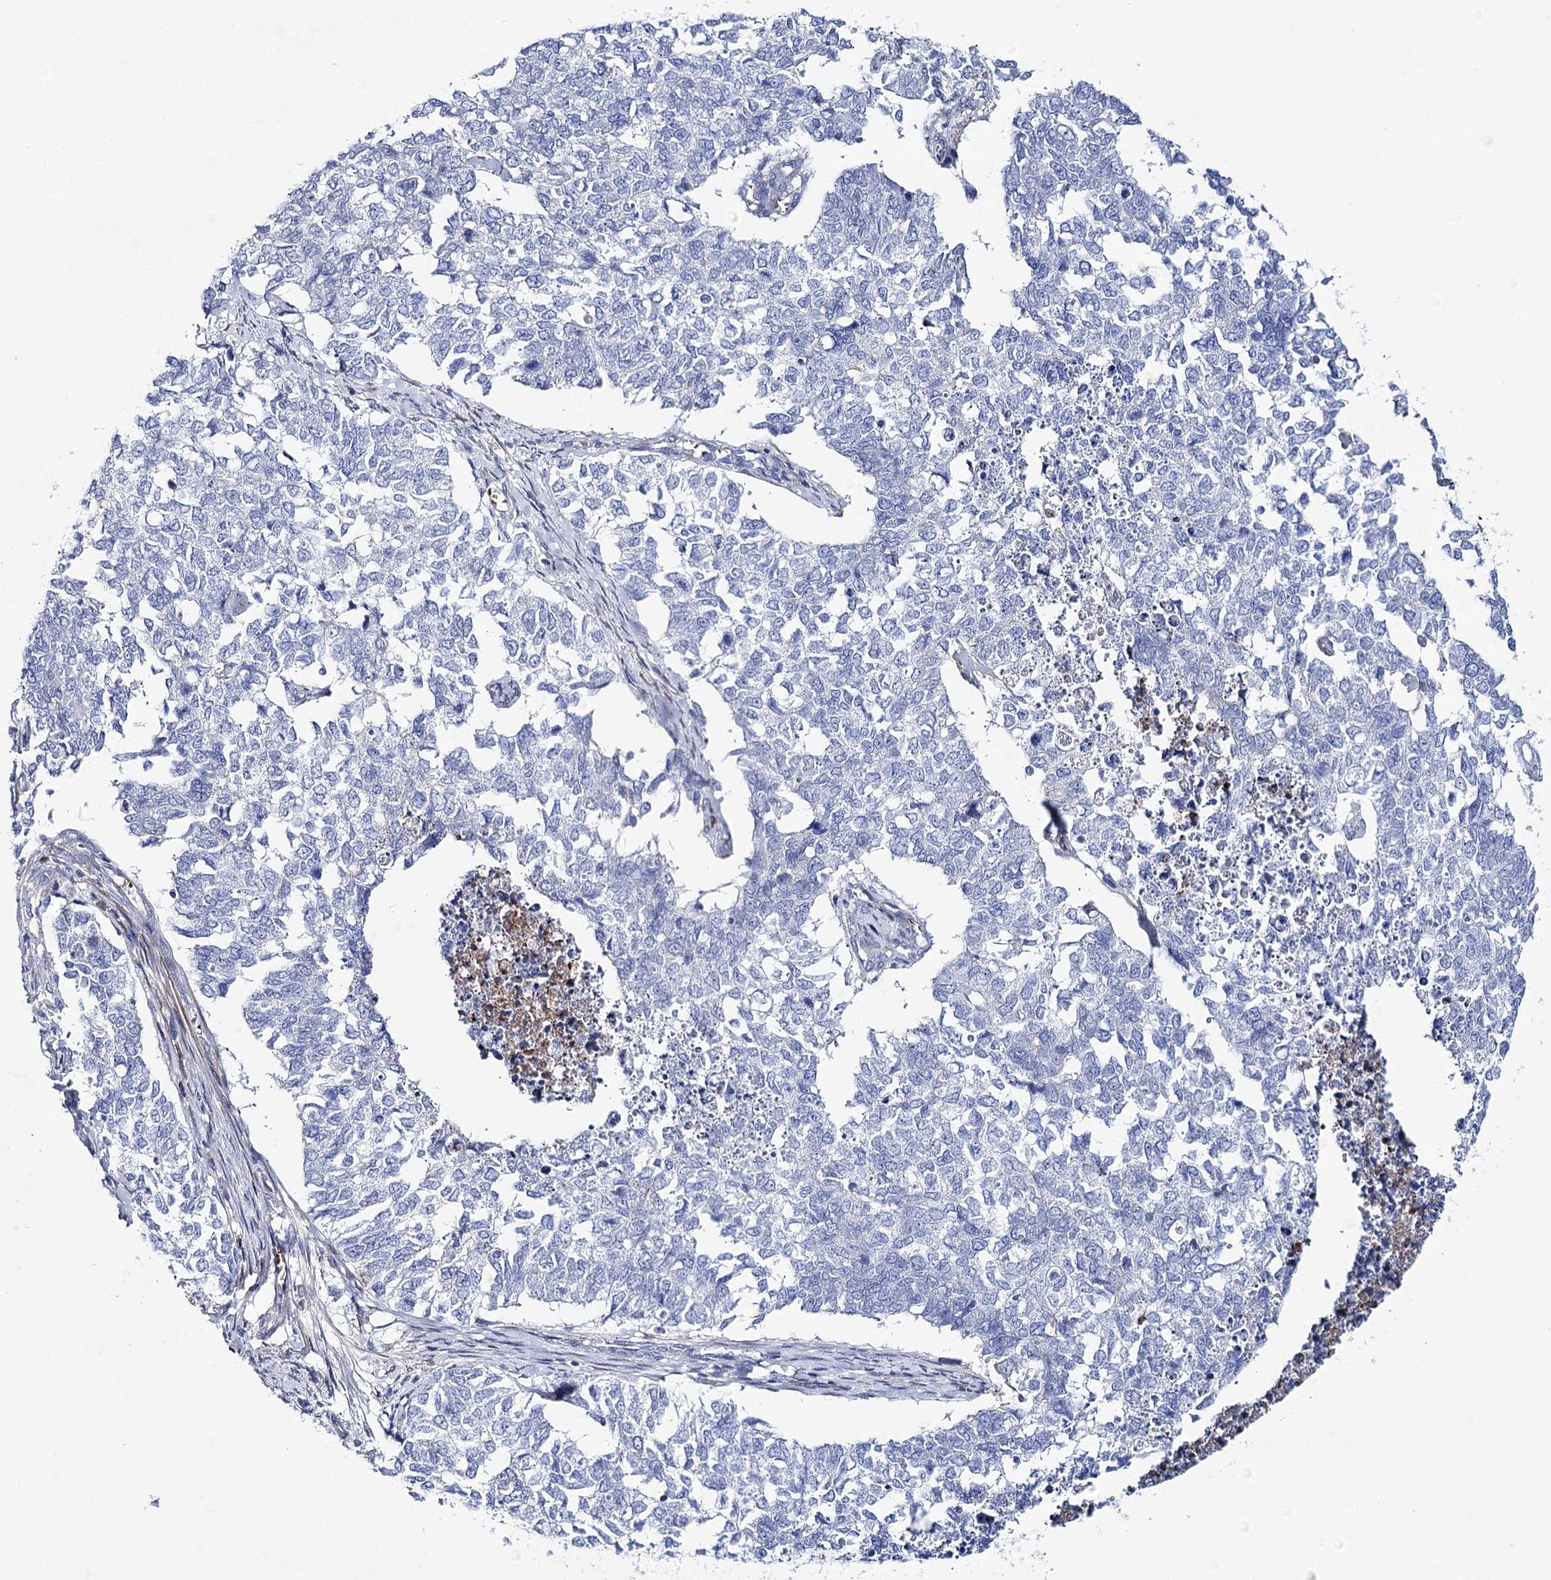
{"staining": {"intensity": "negative", "quantity": "none", "location": "none"}, "tissue": "cervical cancer", "cell_type": "Tumor cells", "image_type": "cancer", "snomed": [{"axis": "morphology", "description": "Squamous cell carcinoma, NOS"}, {"axis": "topography", "description": "Cervix"}], "caption": "This is a micrograph of immunohistochemistry staining of cervical cancer (squamous cell carcinoma), which shows no positivity in tumor cells.", "gene": "ANKRD23", "patient": {"sex": "female", "age": 63}}